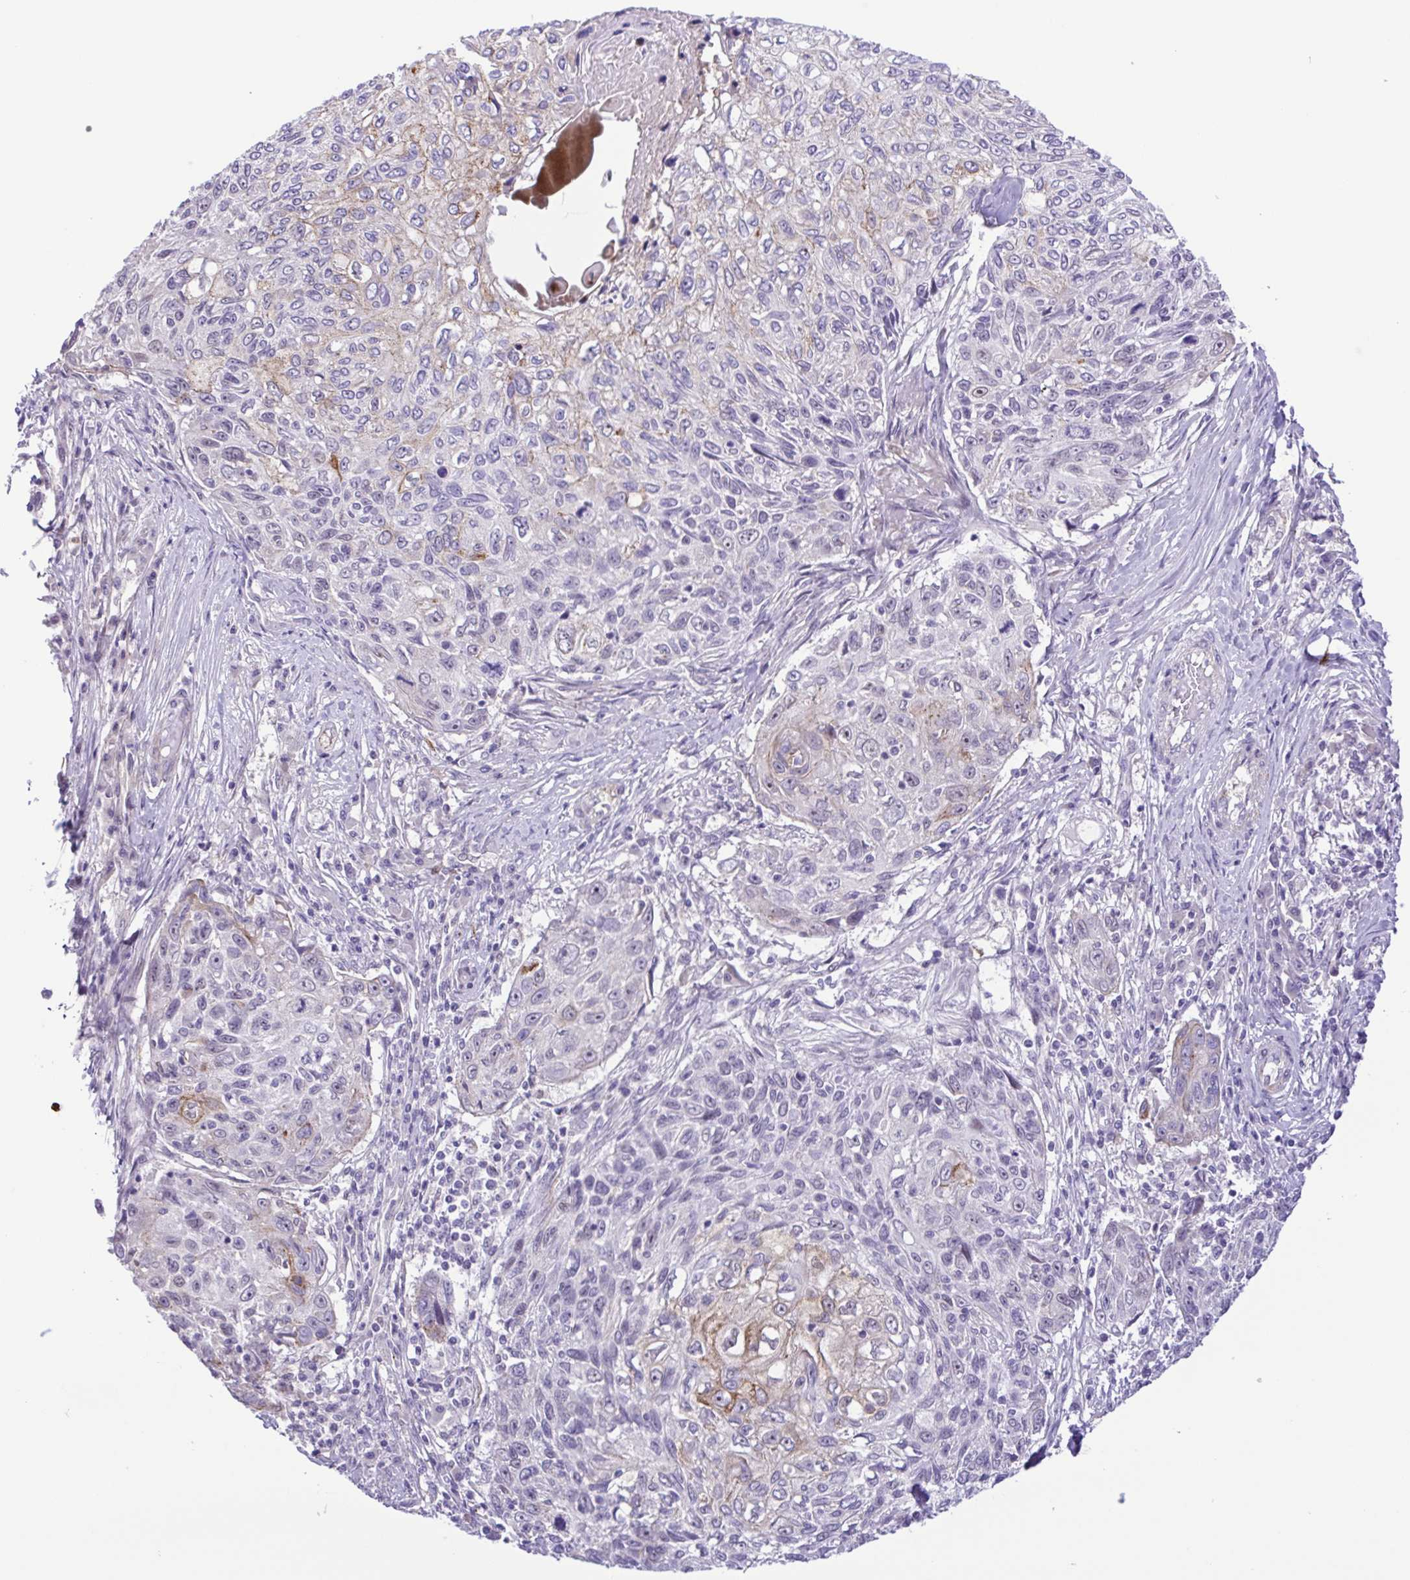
{"staining": {"intensity": "weak", "quantity": "<25%", "location": "cytoplasmic/membranous"}, "tissue": "skin cancer", "cell_type": "Tumor cells", "image_type": "cancer", "snomed": [{"axis": "morphology", "description": "Squamous cell carcinoma, NOS"}, {"axis": "topography", "description": "Skin"}], "caption": "Skin cancer was stained to show a protein in brown. There is no significant positivity in tumor cells. (DAB IHC, high magnification).", "gene": "DCLK2", "patient": {"sex": "male", "age": 92}}